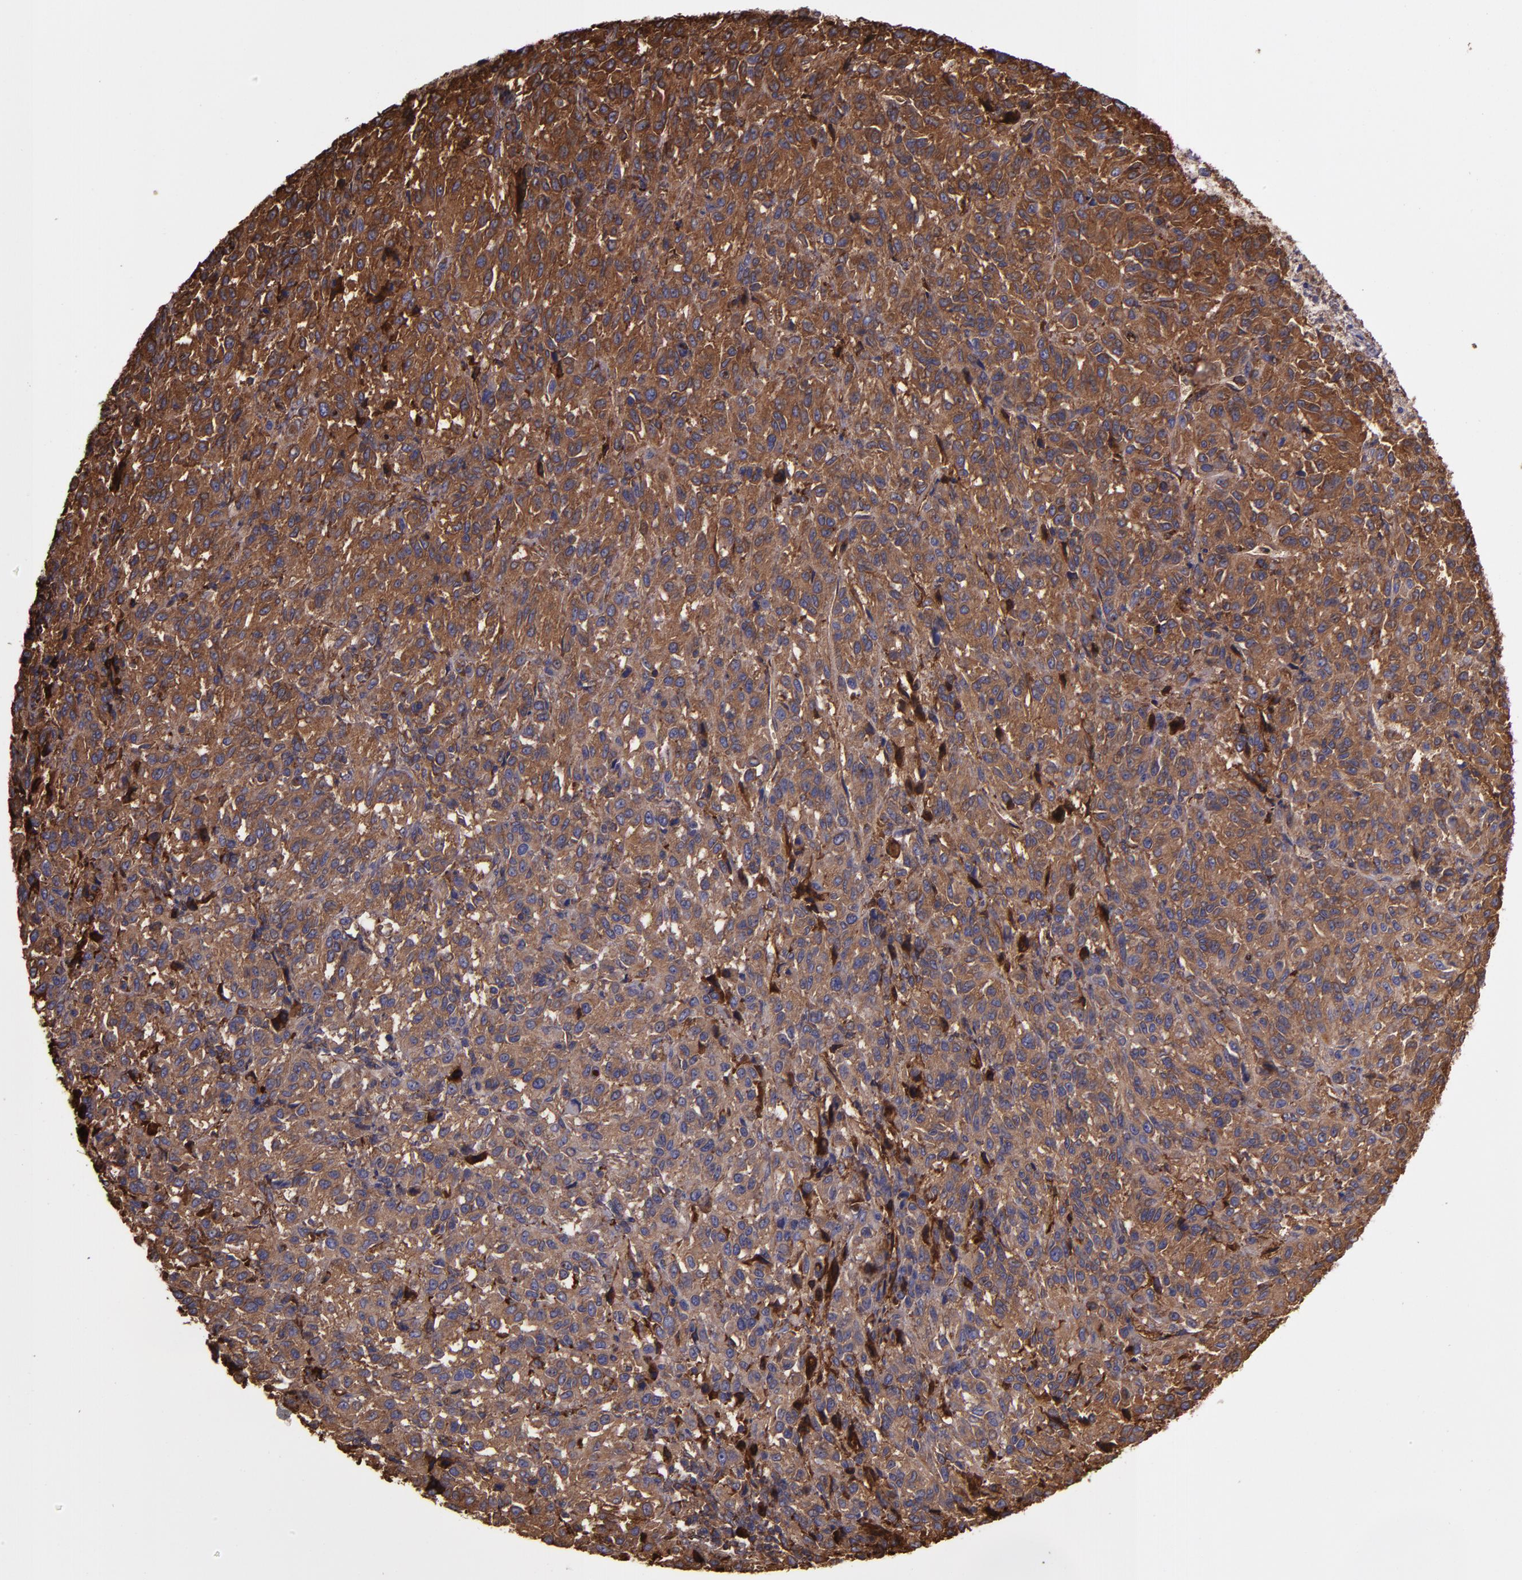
{"staining": {"intensity": "strong", "quantity": ">75%", "location": "cytoplasmic/membranous"}, "tissue": "melanoma", "cell_type": "Tumor cells", "image_type": "cancer", "snomed": [{"axis": "morphology", "description": "Malignant melanoma, Metastatic site"}, {"axis": "topography", "description": "Lung"}], "caption": "Strong cytoplasmic/membranous protein positivity is appreciated in approximately >75% of tumor cells in malignant melanoma (metastatic site).", "gene": "A2M", "patient": {"sex": "male", "age": 64}}